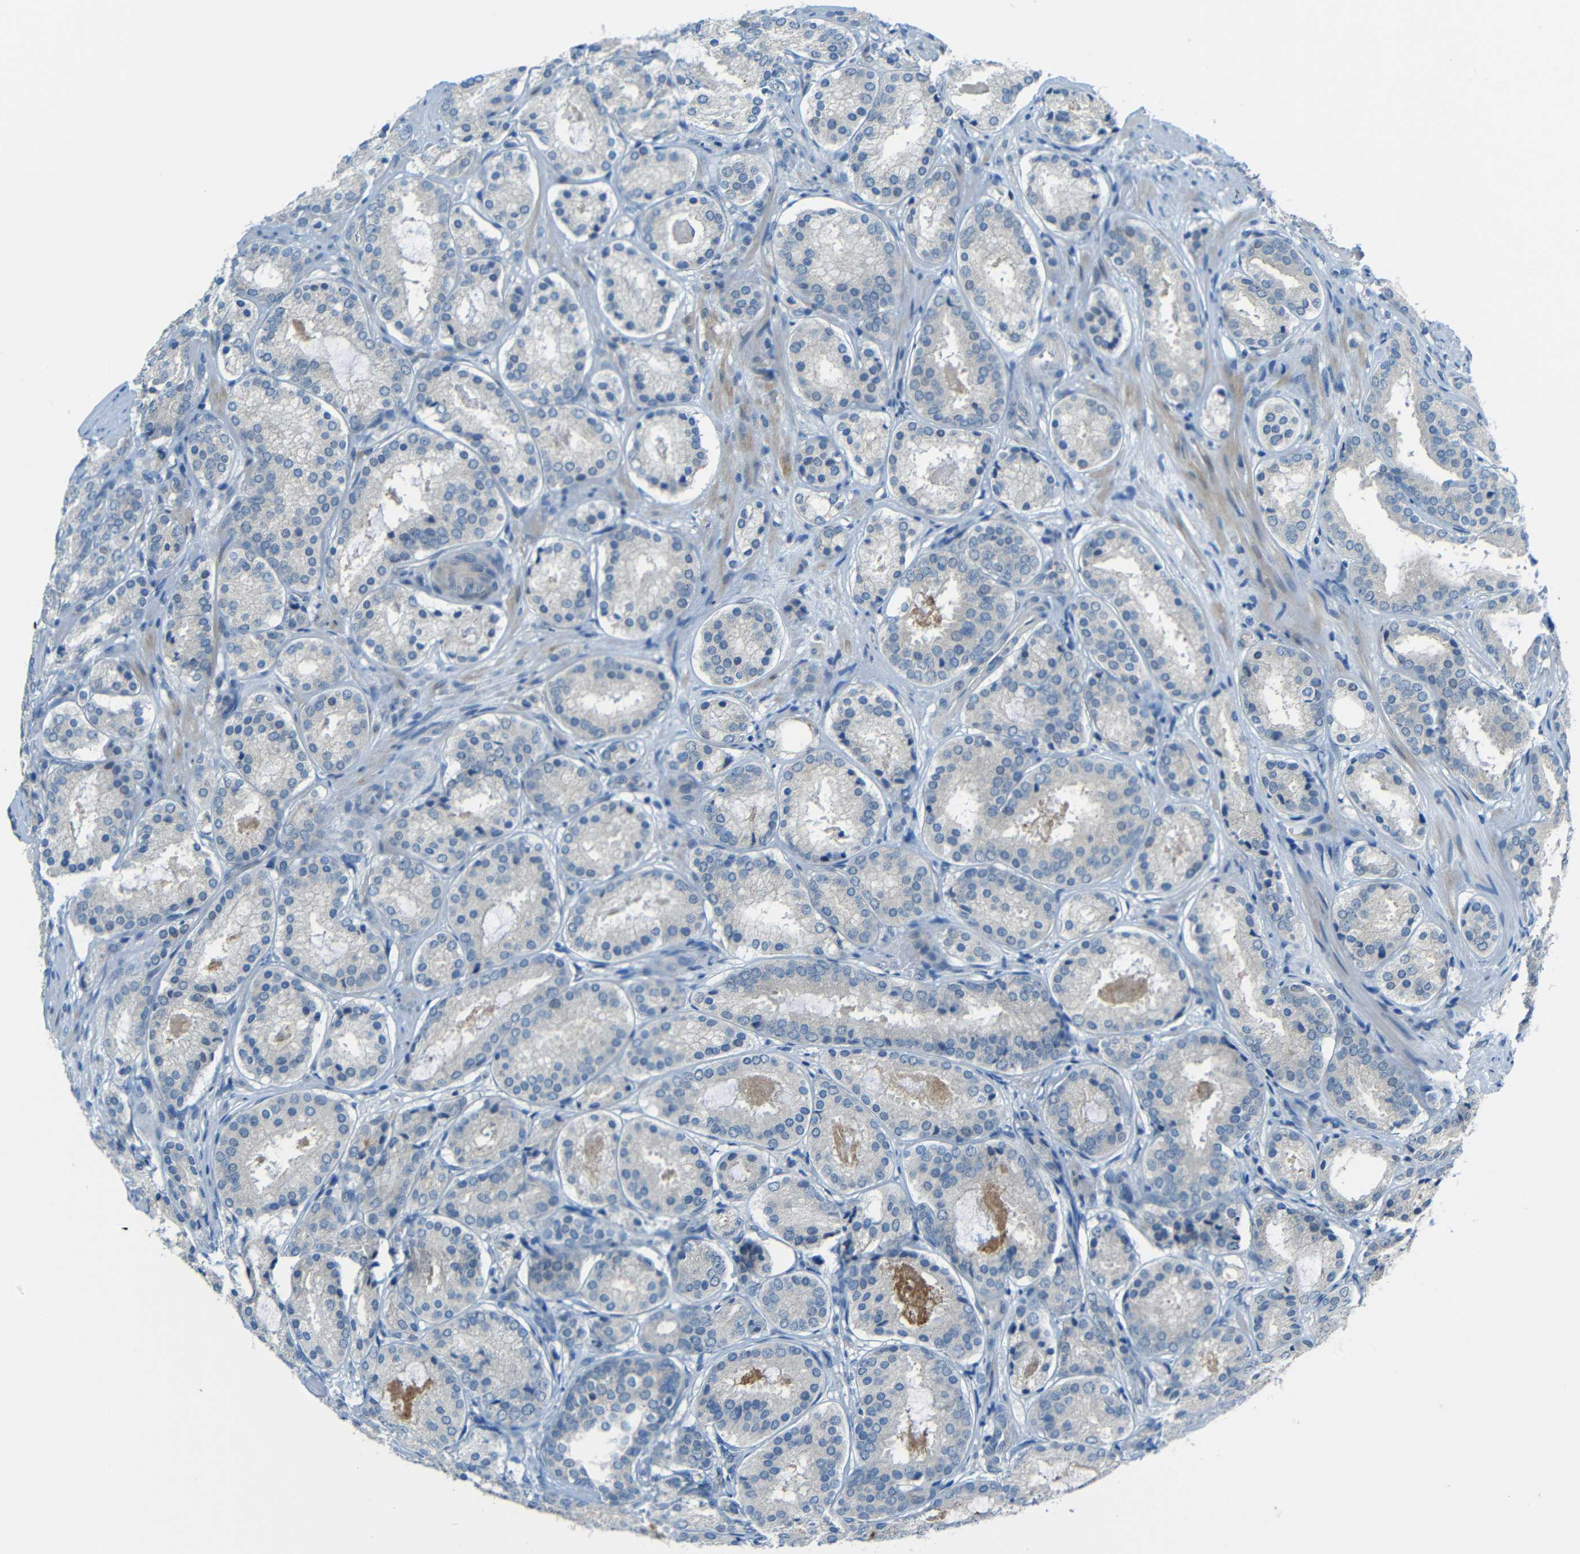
{"staining": {"intensity": "negative", "quantity": "none", "location": "none"}, "tissue": "prostate cancer", "cell_type": "Tumor cells", "image_type": "cancer", "snomed": [{"axis": "morphology", "description": "Adenocarcinoma, Low grade"}, {"axis": "topography", "description": "Prostate"}], "caption": "High power microscopy micrograph of an immunohistochemistry (IHC) micrograph of adenocarcinoma (low-grade) (prostate), revealing no significant positivity in tumor cells.", "gene": "ANKRD22", "patient": {"sex": "male", "age": 69}}